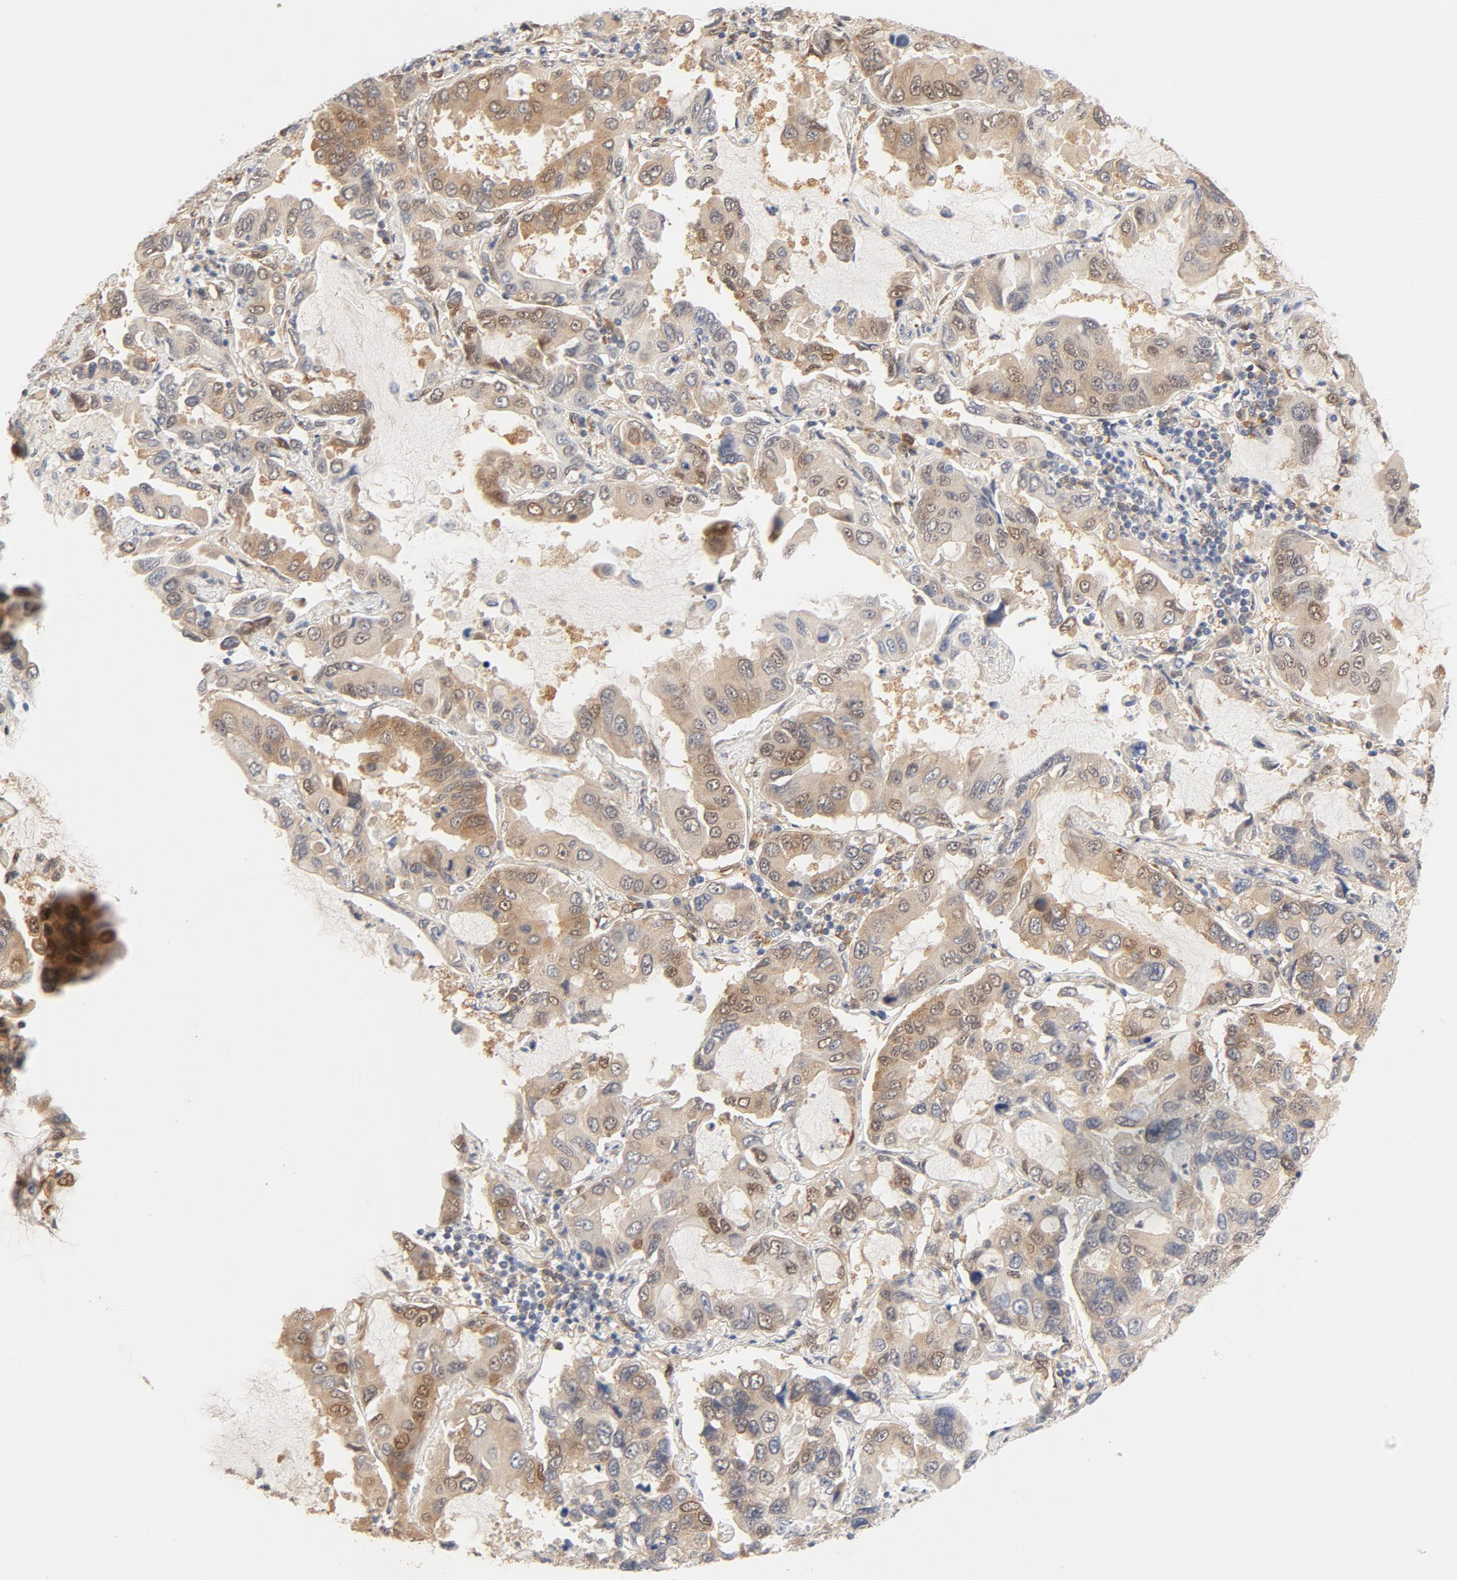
{"staining": {"intensity": "moderate", "quantity": ">75%", "location": "cytoplasmic/membranous,nuclear"}, "tissue": "lung cancer", "cell_type": "Tumor cells", "image_type": "cancer", "snomed": [{"axis": "morphology", "description": "Adenocarcinoma, NOS"}, {"axis": "topography", "description": "Lung"}], "caption": "Immunohistochemistry (IHC) histopathology image of lung cancer stained for a protein (brown), which reveals medium levels of moderate cytoplasmic/membranous and nuclear staining in approximately >75% of tumor cells.", "gene": "EIF4E", "patient": {"sex": "male", "age": 64}}